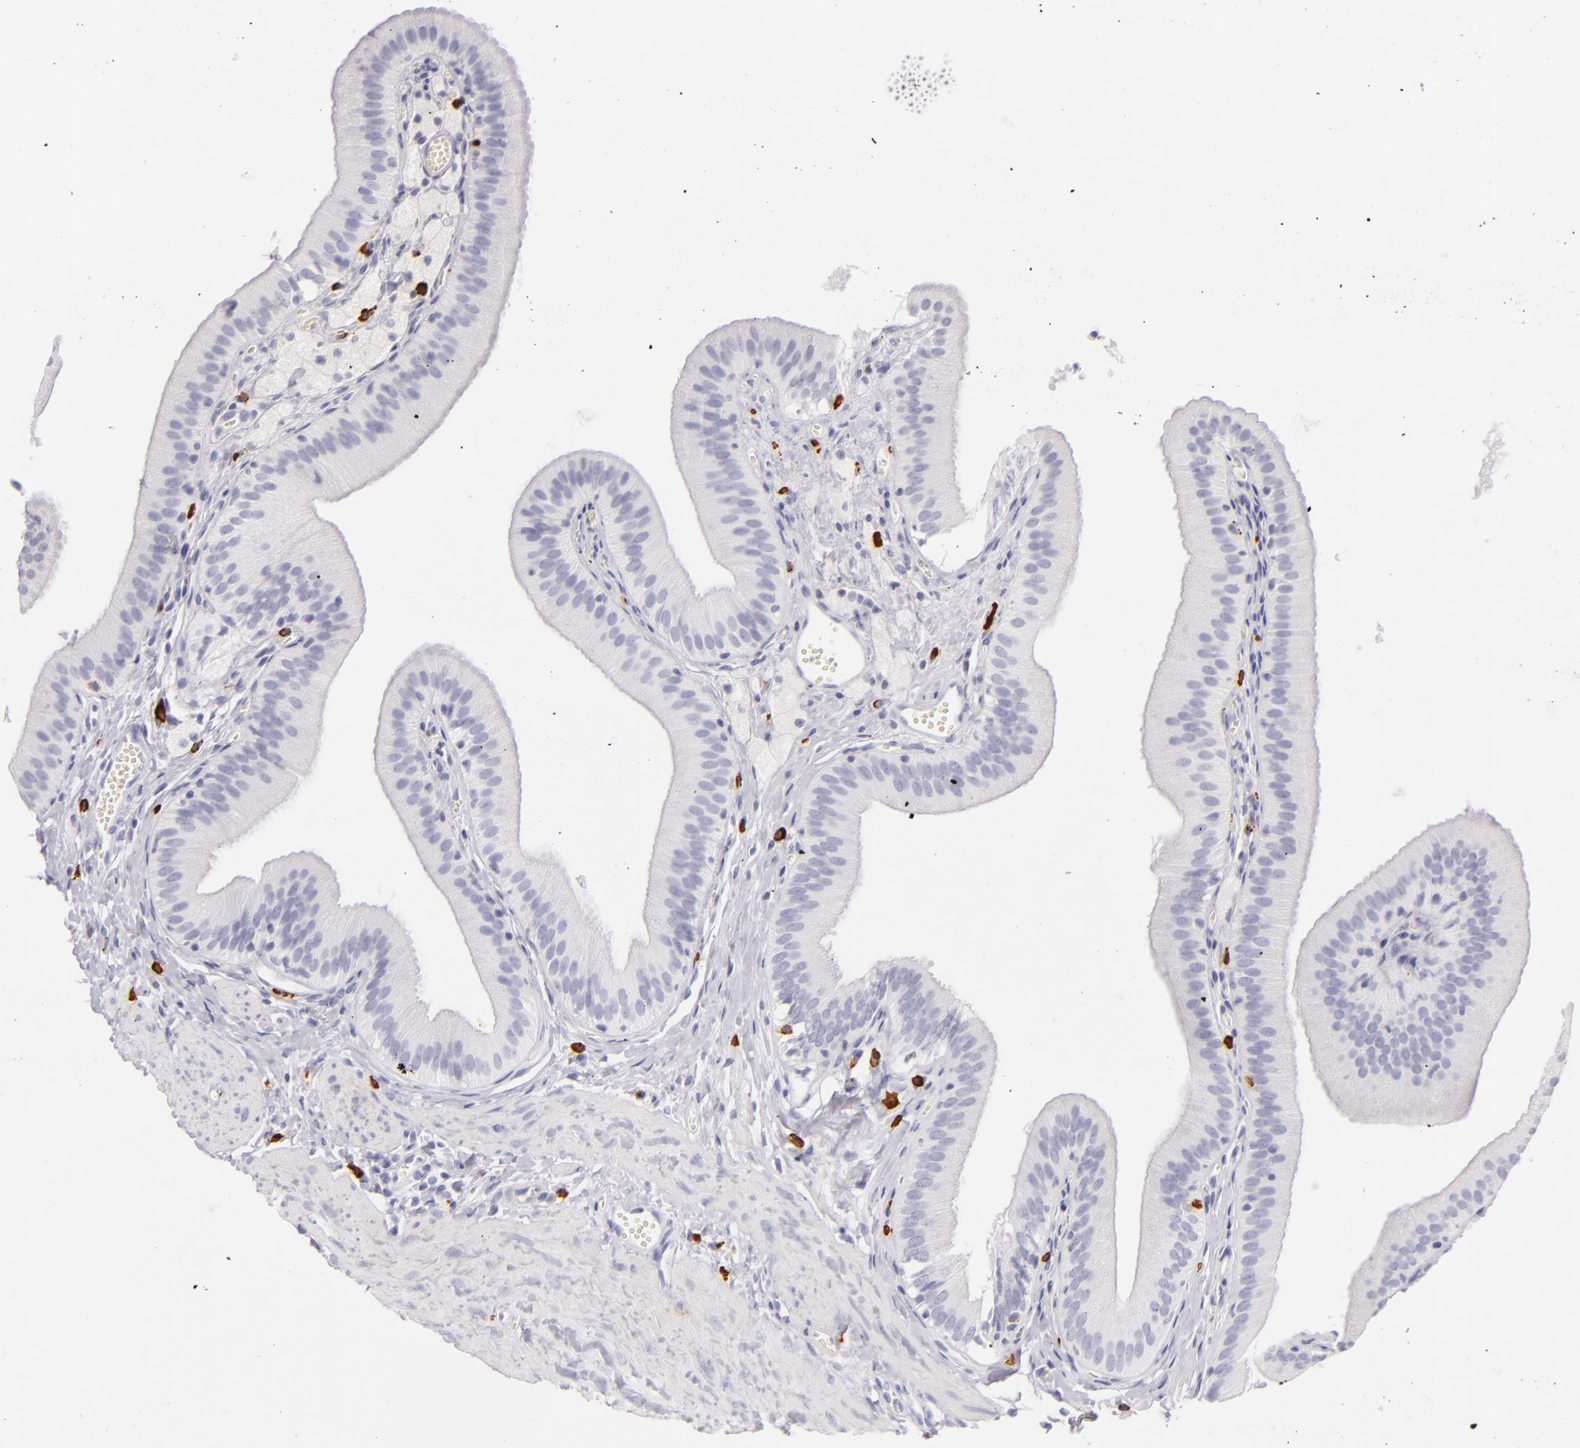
{"staining": {"intensity": "negative", "quantity": "none", "location": "none"}, "tissue": "gallbladder", "cell_type": "Glandular cells", "image_type": "normal", "snomed": [{"axis": "morphology", "description": "Normal tissue, NOS"}, {"axis": "topography", "description": "Gallbladder"}], "caption": "Protein analysis of normal gallbladder demonstrates no significant positivity in glandular cells.", "gene": "TPSD1", "patient": {"sex": "female", "age": 24}}